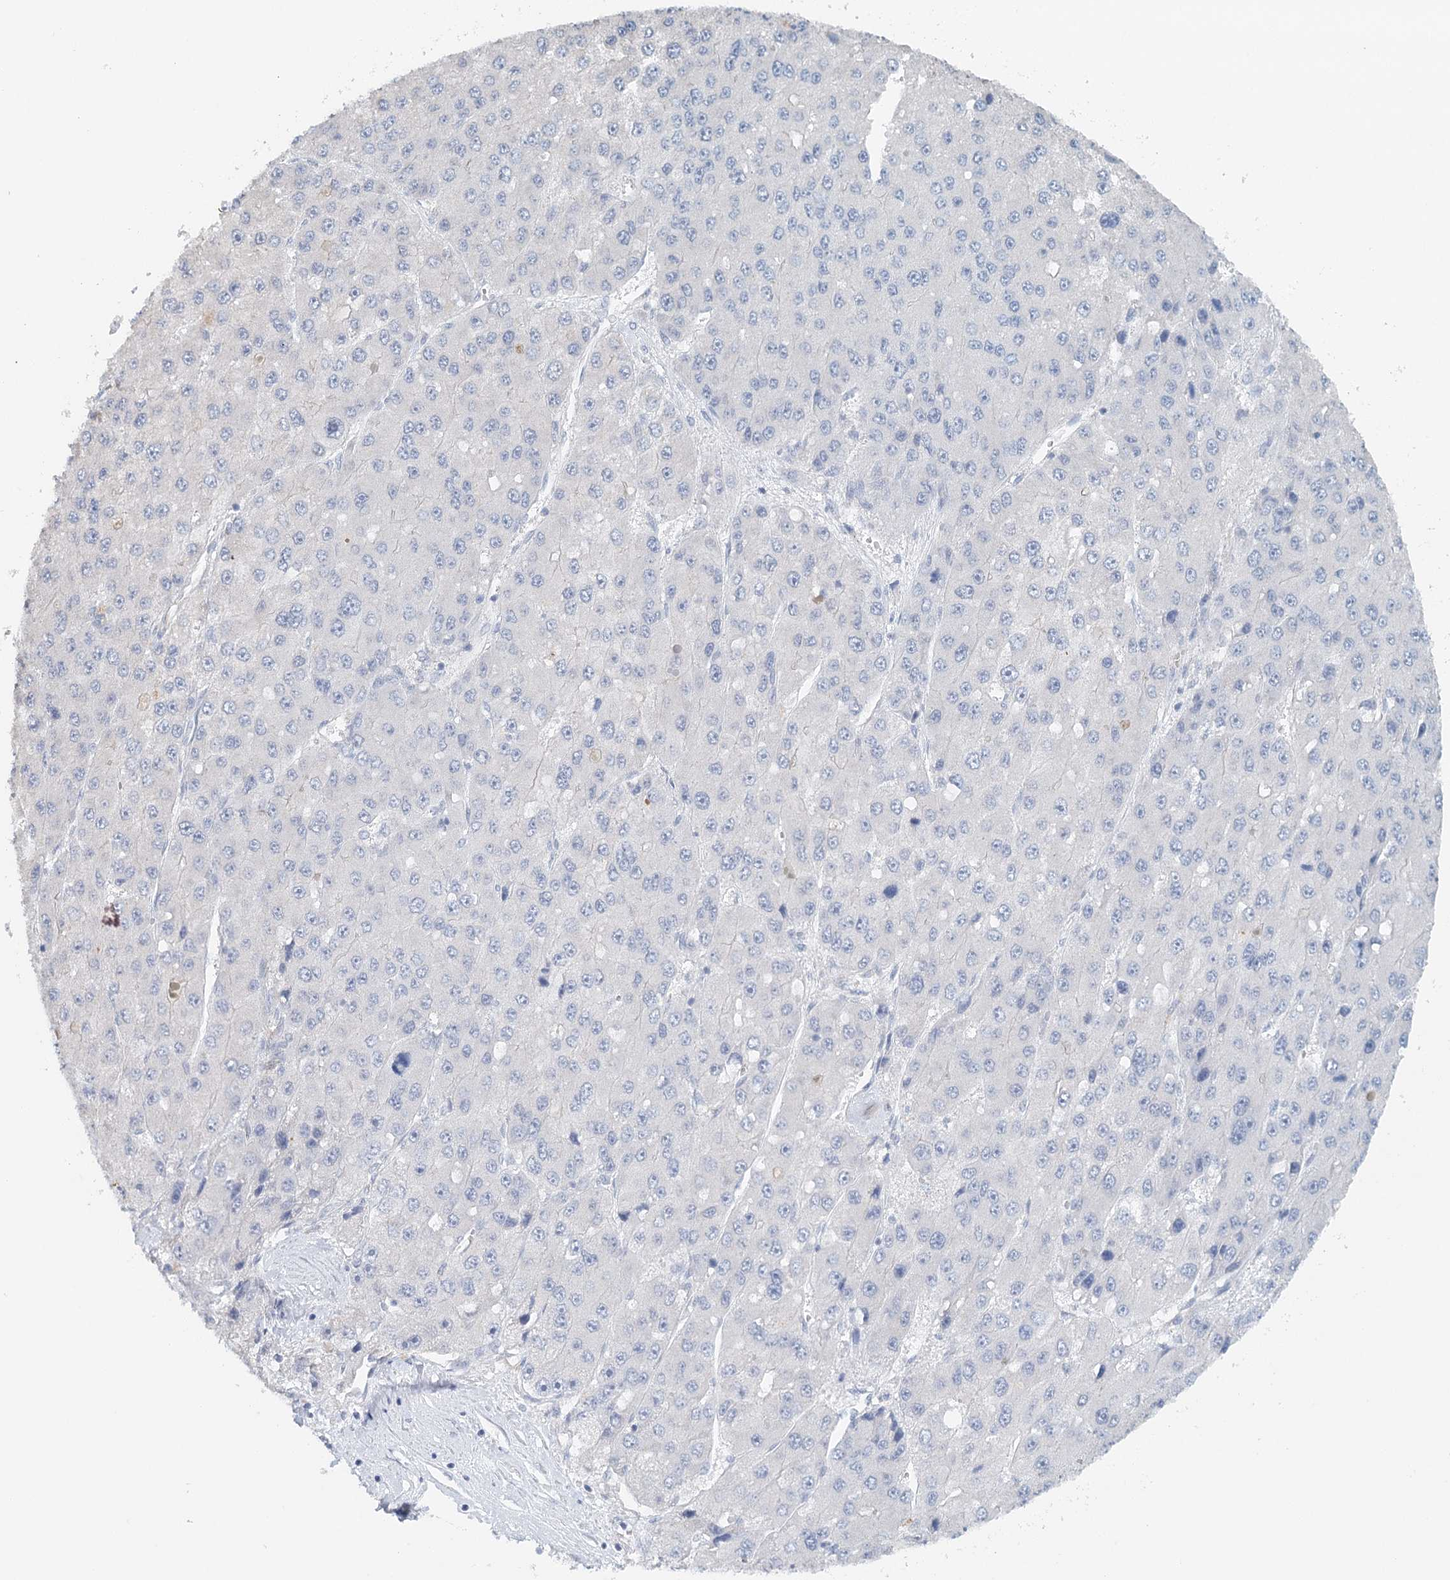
{"staining": {"intensity": "negative", "quantity": "none", "location": "none"}, "tissue": "liver cancer", "cell_type": "Tumor cells", "image_type": "cancer", "snomed": [{"axis": "morphology", "description": "Carcinoma, Hepatocellular, NOS"}, {"axis": "topography", "description": "Liver"}], "caption": "High magnification brightfield microscopy of liver cancer (hepatocellular carcinoma) stained with DAB (brown) and counterstained with hematoxylin (blue): tumor cells show no significant staining.", "gene": "SYNPO", "patient": {"sex": "female", "age": 73}}